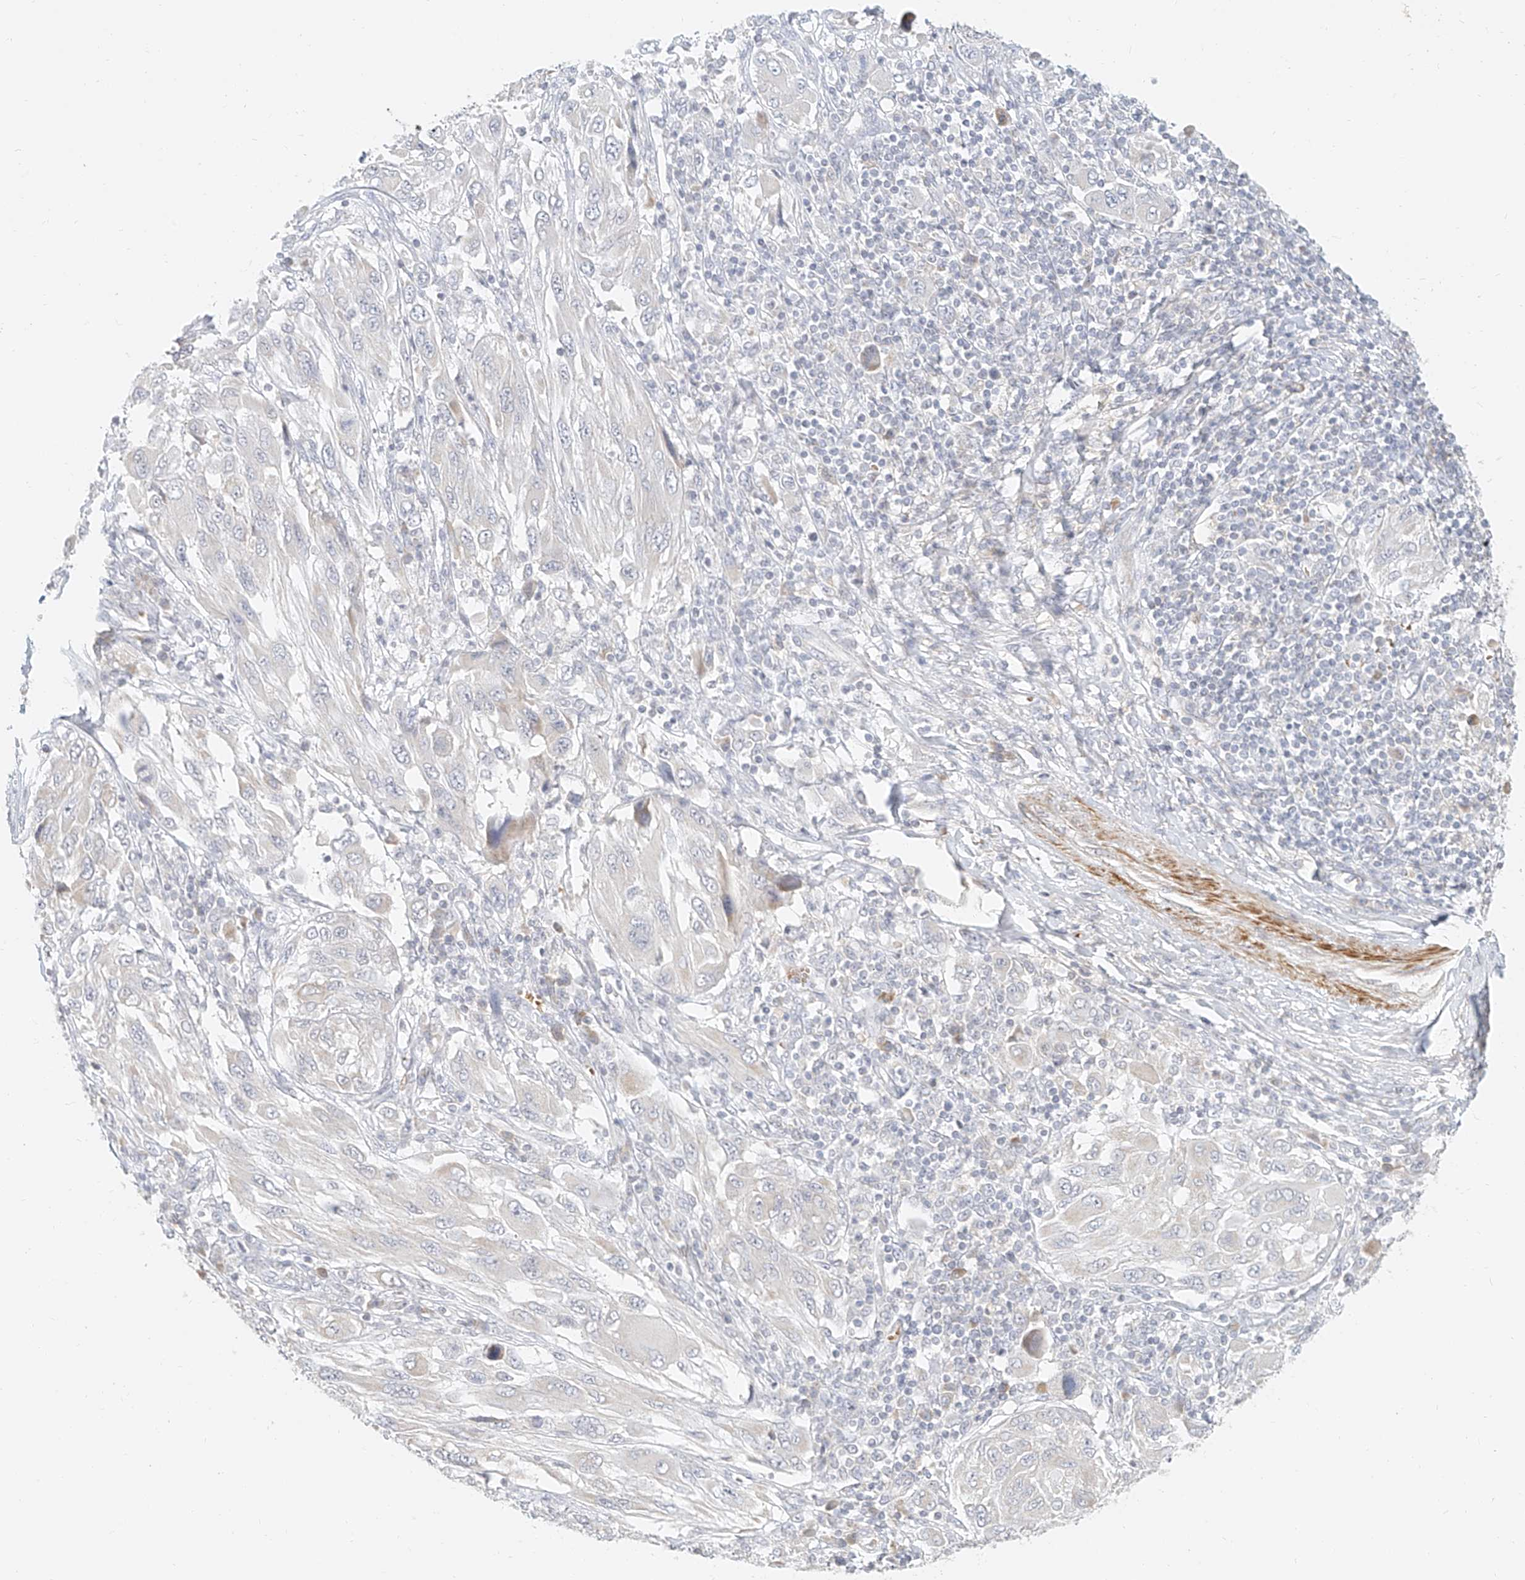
{"staining": {"intensity": "negative", "quantity": "none", "location": "none"}, "tissue": "melanoma", "cell_type": "Tumor cells", "image_type": "cancer", "snomed": [{"axis": "morphology", "description": "Malignant melanoma, NOS"}, {"axis": "topography", "description": "Skin"}], "caption": "Micrograph shows no significant protein staining in tumor cells of melanoma.", "gene": "CXorf58", "patient": {"sex": "female", "age": 91}}